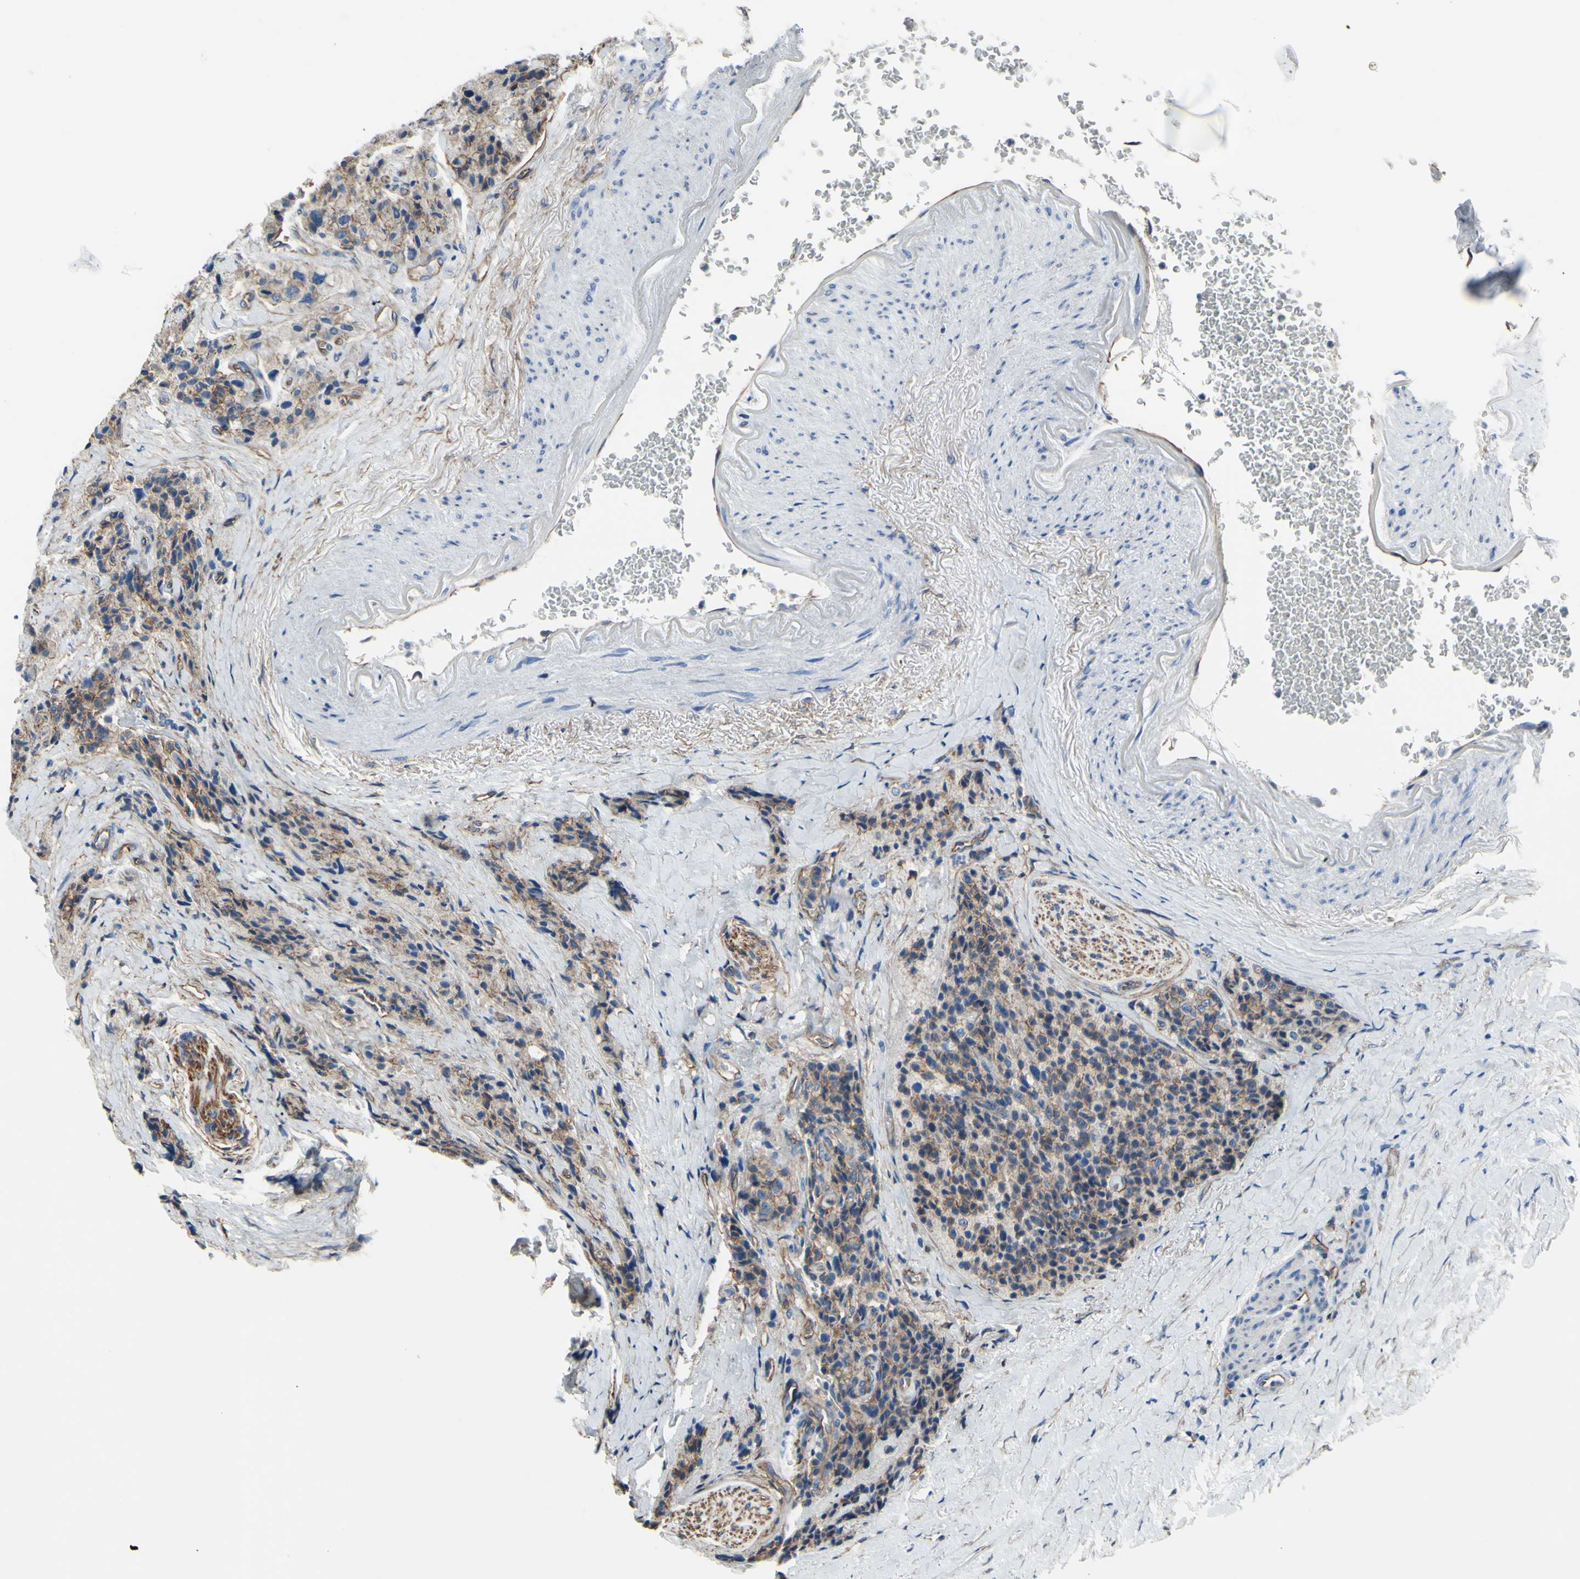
{"staining": {"intensity": "moderate", "quantity": ">75%", "location": "cytoplasmic/membranous"}, "tissue": "carcinoid", "cell_type": "Tumor cells", "image_type": "cancer", "snomed": [{"axis": "morphology", "description": "Carcinoid, malignant, NOS"}, {"axis": "topography", "description": "Colon"}], "caption": "Malignant carcinoid stained with immunohistochemistry exhibits moderate cytoplasmic/membranous staining in about >75% of tumor cells.", "gene": "TPBG", "patient": {"sex": "female", "age": 61}}